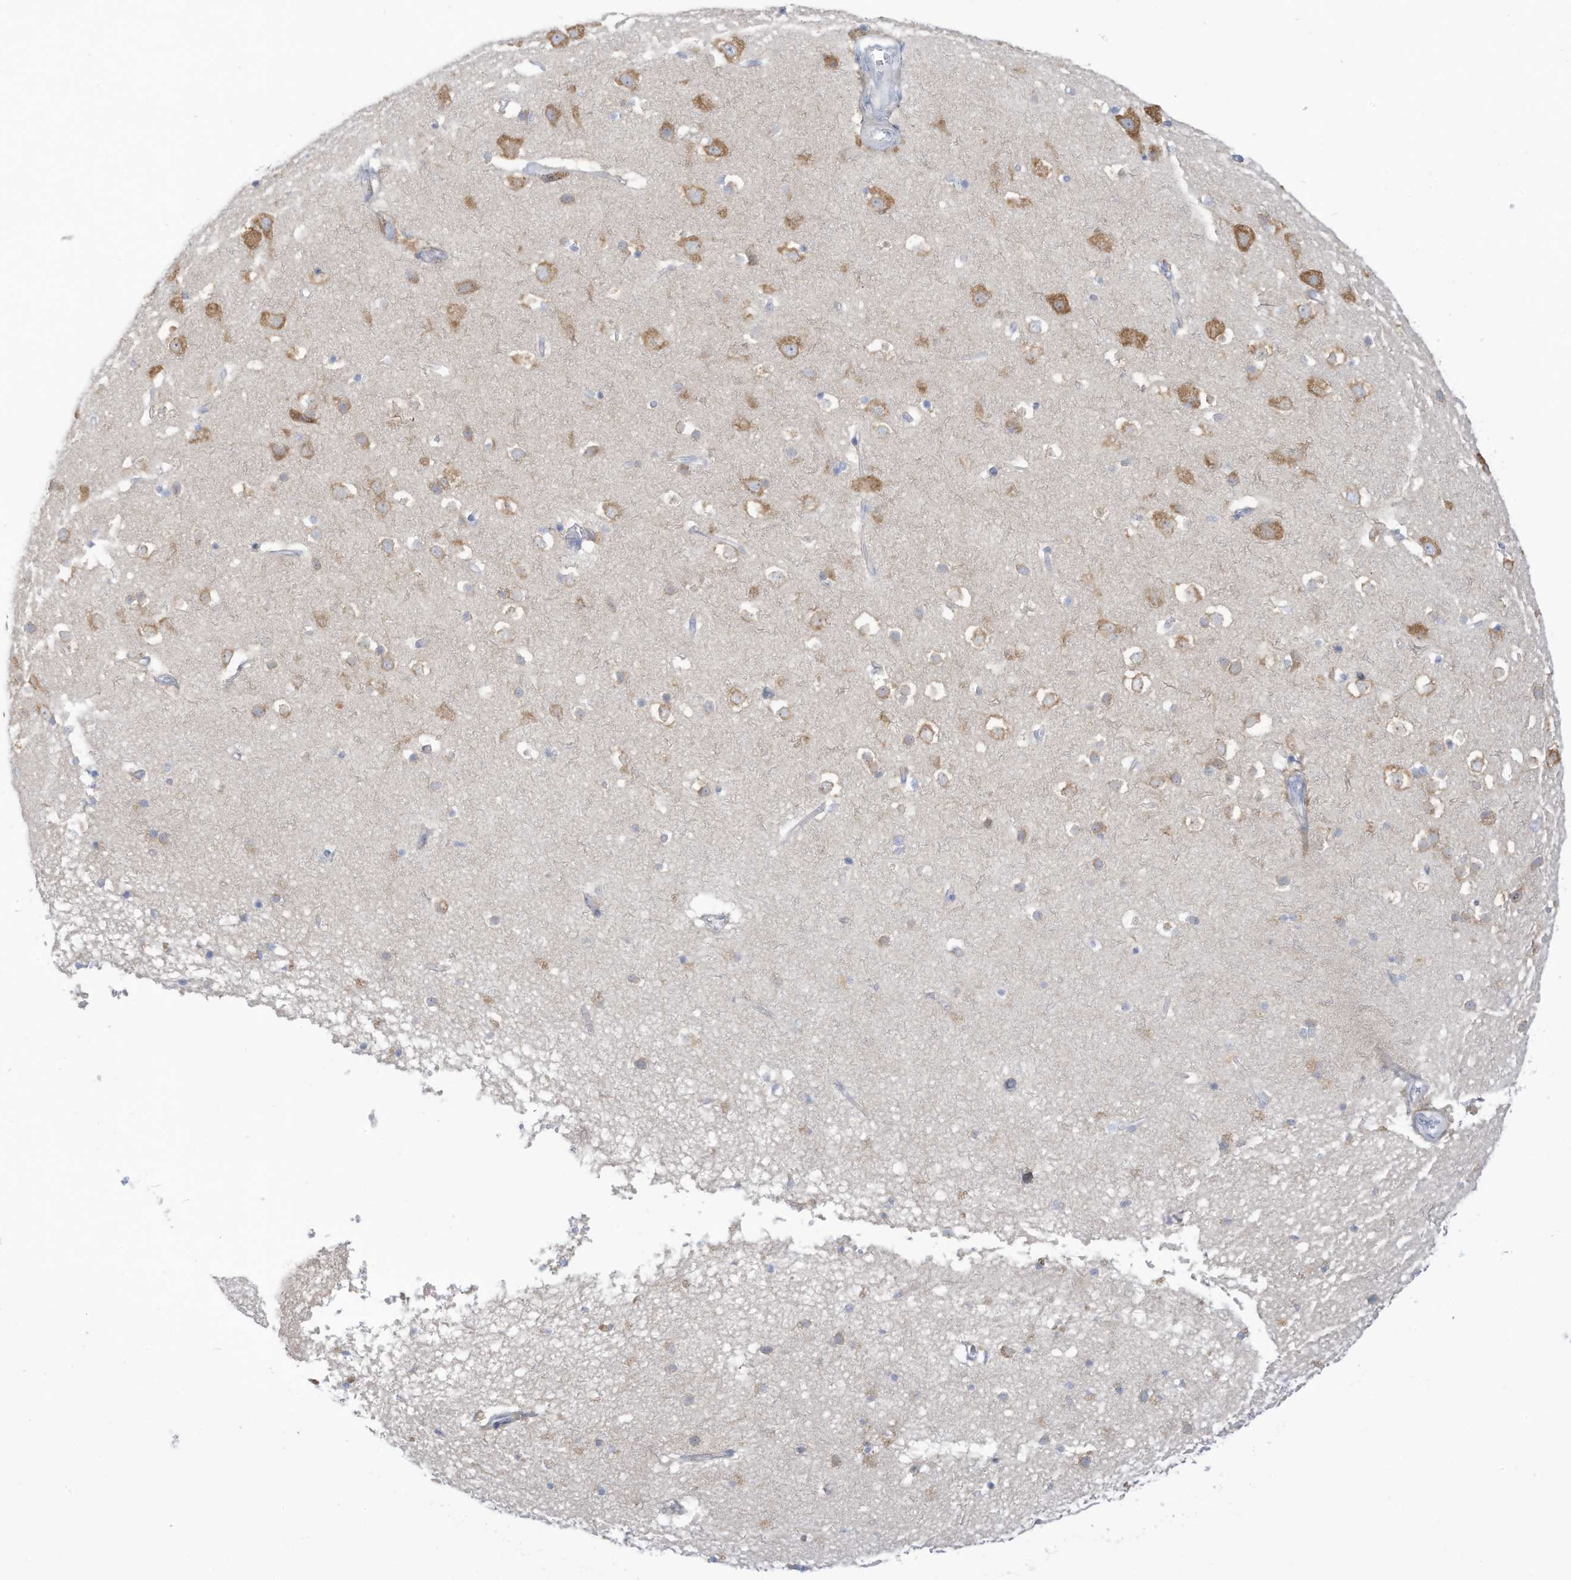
{"staining": {"intensity": "negative", "quantity": "none", "location": "none"}, "tissue": "cerebral cortex", "cell_type": "Endothelial cells", "image_type": "normal", "snomed": [{"axis": "morphology", "description": "Normal tissue, NOS"}, {"axis": "topography", "description": "Cerebral cortex"}], "caption": "This micrograph is of normal cerebral cortex stained with immunohistochemistry (IHC) to label a protein in brown with the nuclei are counter-stained blue. There is no staining in endothelial cells. The staining is performed using DAB (3,3'-diaminobenzidine) brown chromogen with nuclei counter-stained in using hematoxylin.", "gene": "TRMT2B", "patient": {"sex": "male", "age": 54}}